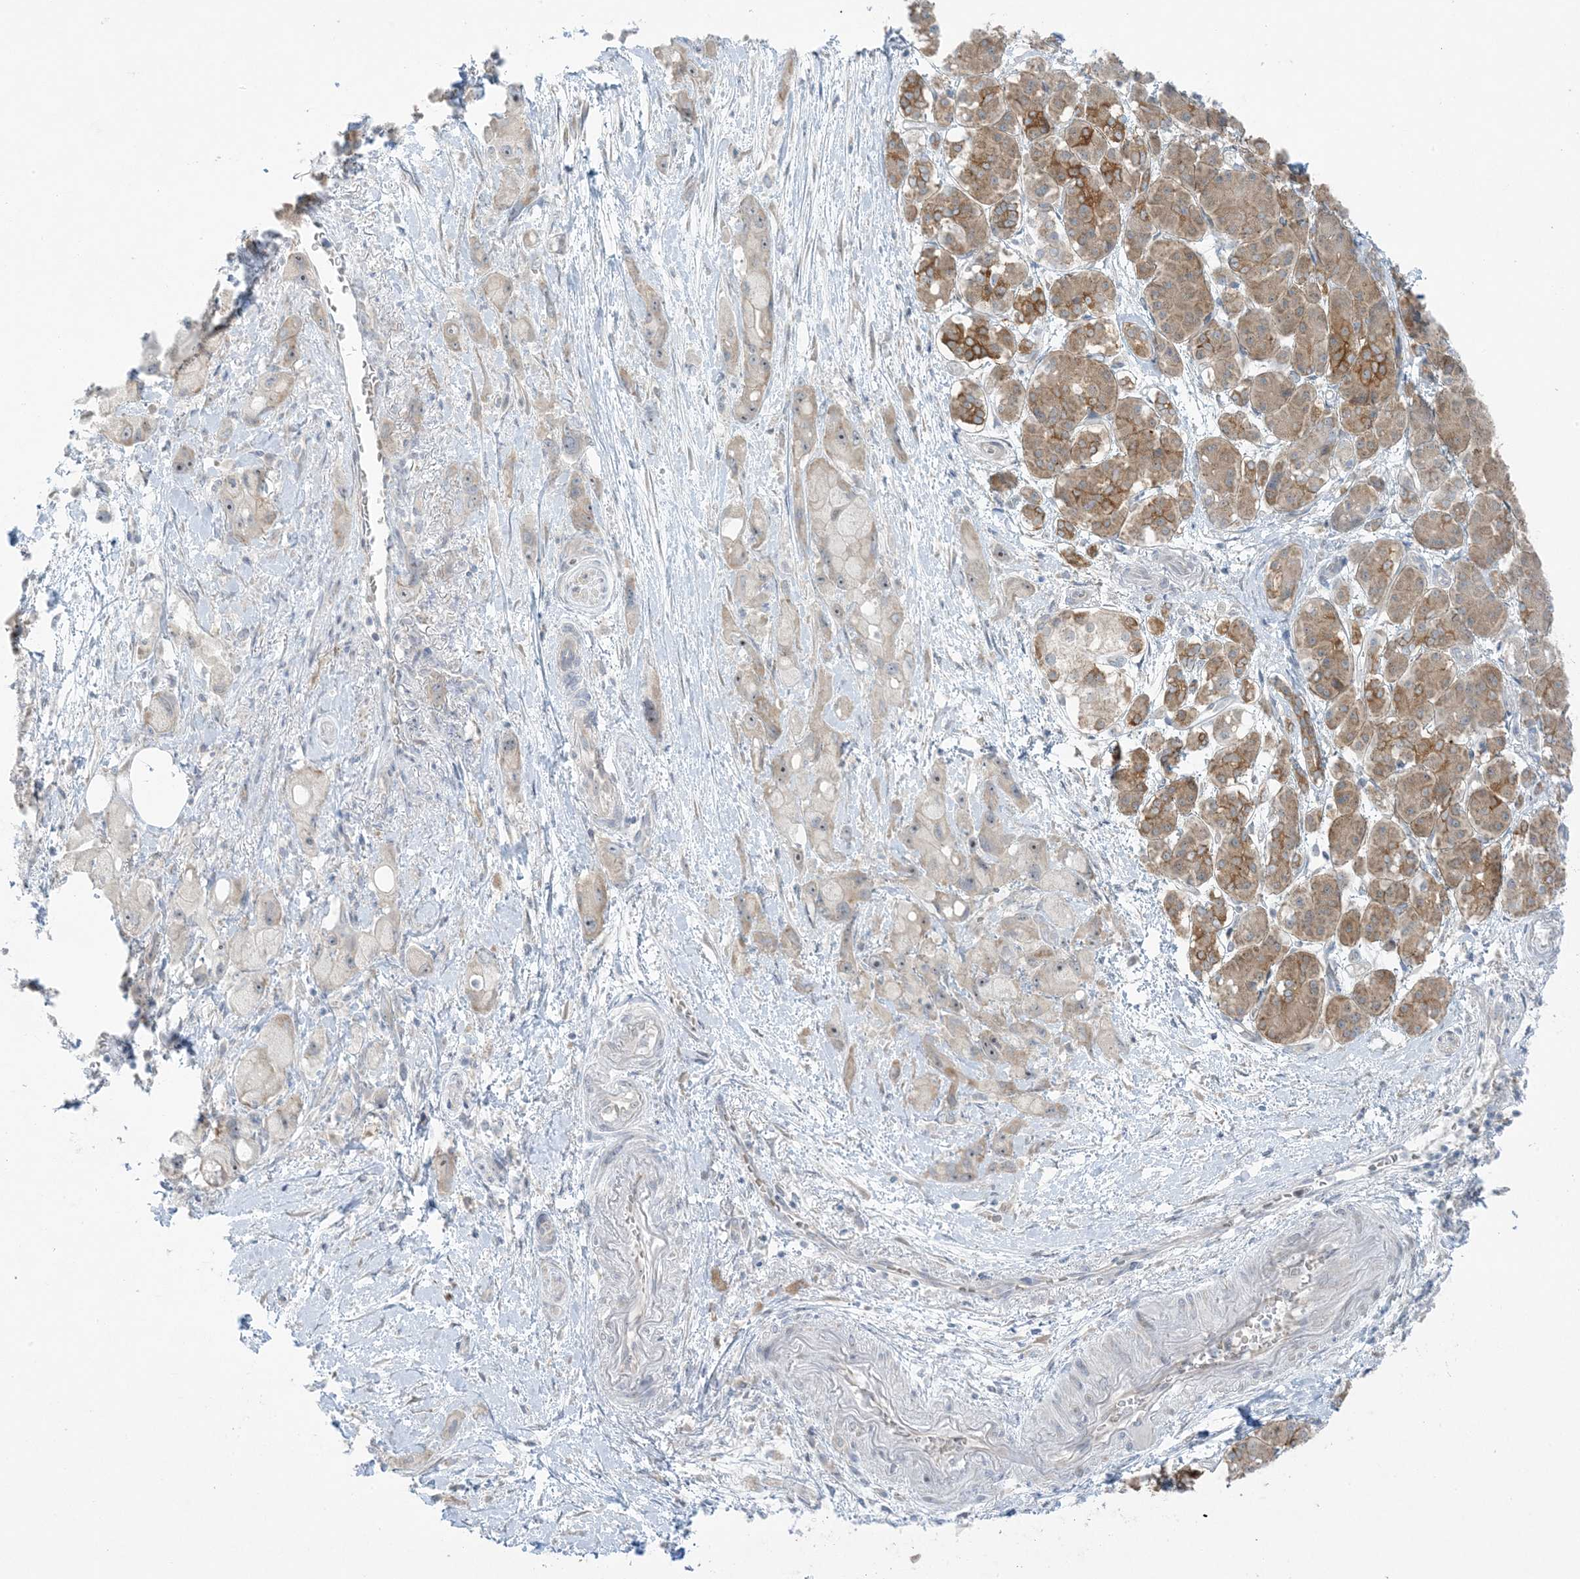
{"staining": {"intensity": "weak", "quantity": "<25%", "location": "cytoplasmic/membranous"}, "tissue": "pancreatic cancer", "cell_type": "Tumor cells", "image_type": "cancer", "snomed": [{"axis": "morphology", "description": "Normal tissue, NOS"}, {"axis": "morphology", "description": "Adenocarcinoma, NOS"}, {"axis": "topography", "description": "Pancreas"}], "caption": "Photomicrograph shows no protein expression in tumor cells of pancreatic adenocarcinoma tissue. (Immunohistochemistry, brightfield microscopy, high magnification).", "gene": "SCN3A", "patient": {"sex": "female", "age": 68}}